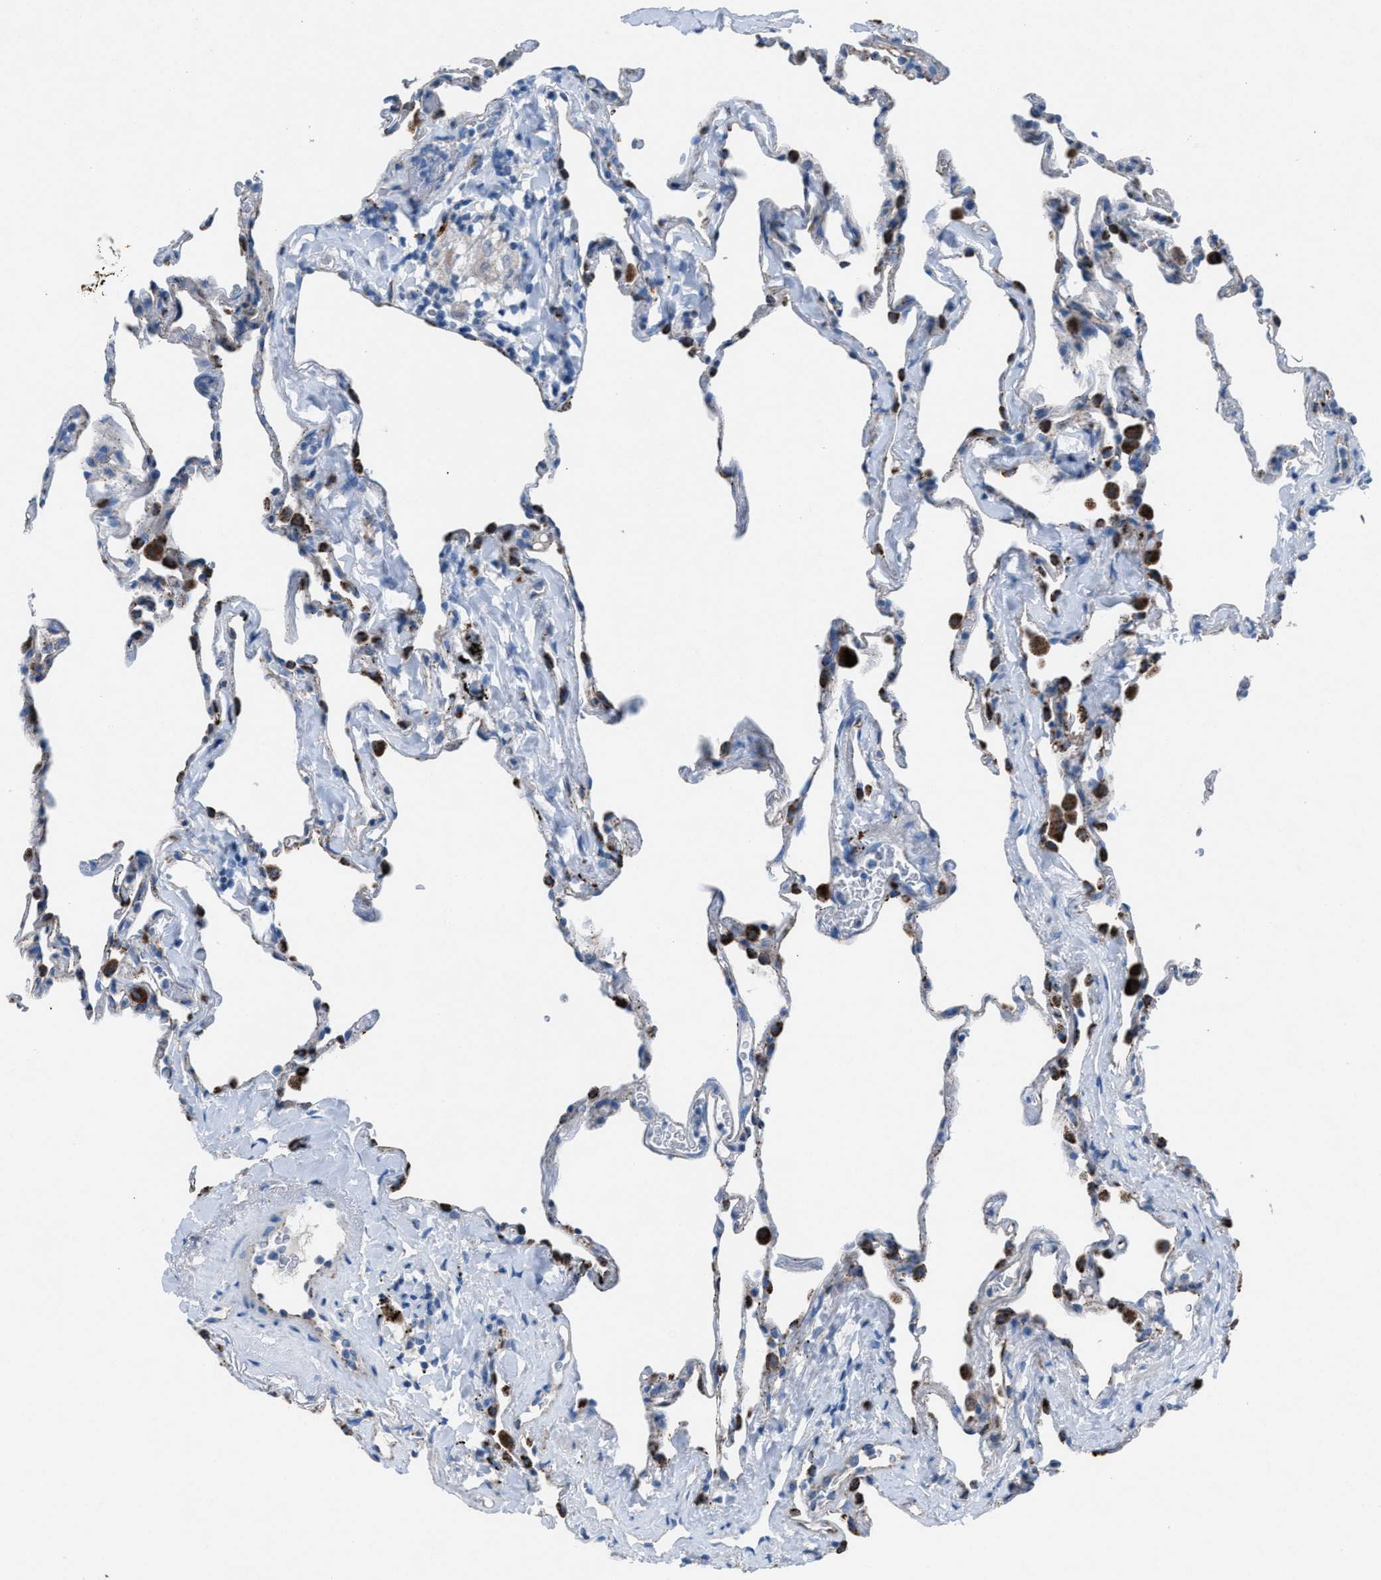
{"staining": {"intensity": "strong", "quantity": "25%-75%", "location": "cytoplasmic/membranous"}, "tissue": "lung", "cell_type": "Alveolar cells", "image_type": "normal", "snomed": [{"axis": "morphology", "description": "Normal tissue, NOS"}, {"axis": "topography", "description": "Lung"}], "caption": "A high-resolution photomicrograph shows IHC staining of benign lung, which reveals strong cytoplasmic/membranous positivity in approximately 25%-75% of alveolar cells. Nuclei are stained in blue.", "gene": "CD1B", "patient": {"sex": "male", "age": 59}}